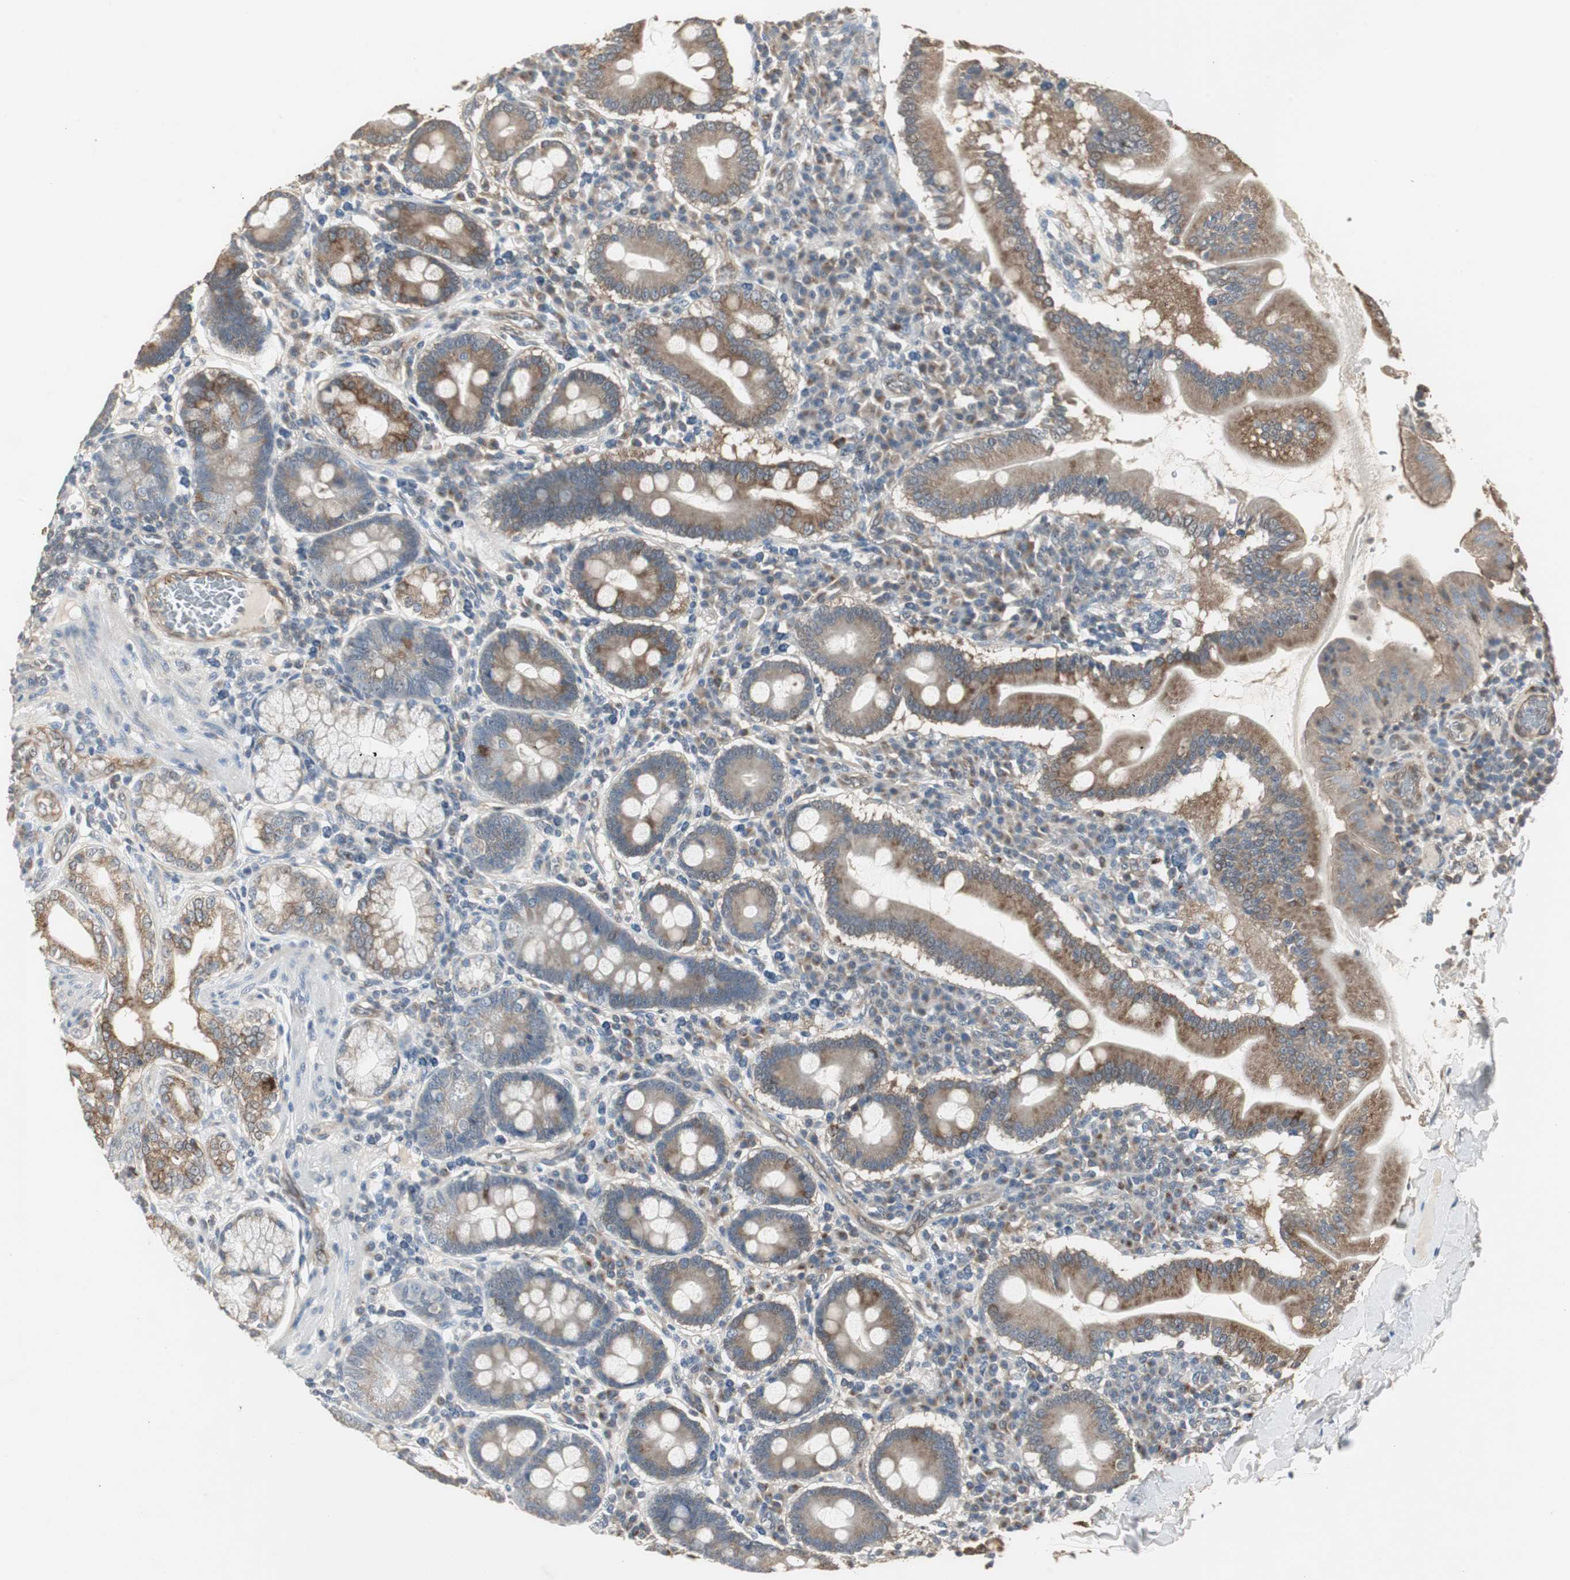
{"staining": {"intensity": "moderate", "quantity": ">75%", "location": "cytoplasmic/membranous"}, "tissue": "duodenum", "cell_type": "Glandular cells", "image_type": "normal", "snomed": [{"axis": "morphology", "description": "Normal tissue, NOS"}, {"axis": "topography", "description": "Duodenum"}], "caption": "Immunohistochemical staining of unremarkable human duodenum shows moderate cytoplasmic/membranous protein positivity in about >75% of glandular cells.", "gene": "JTB", "patient": {"sex": "male", "age": 50}}